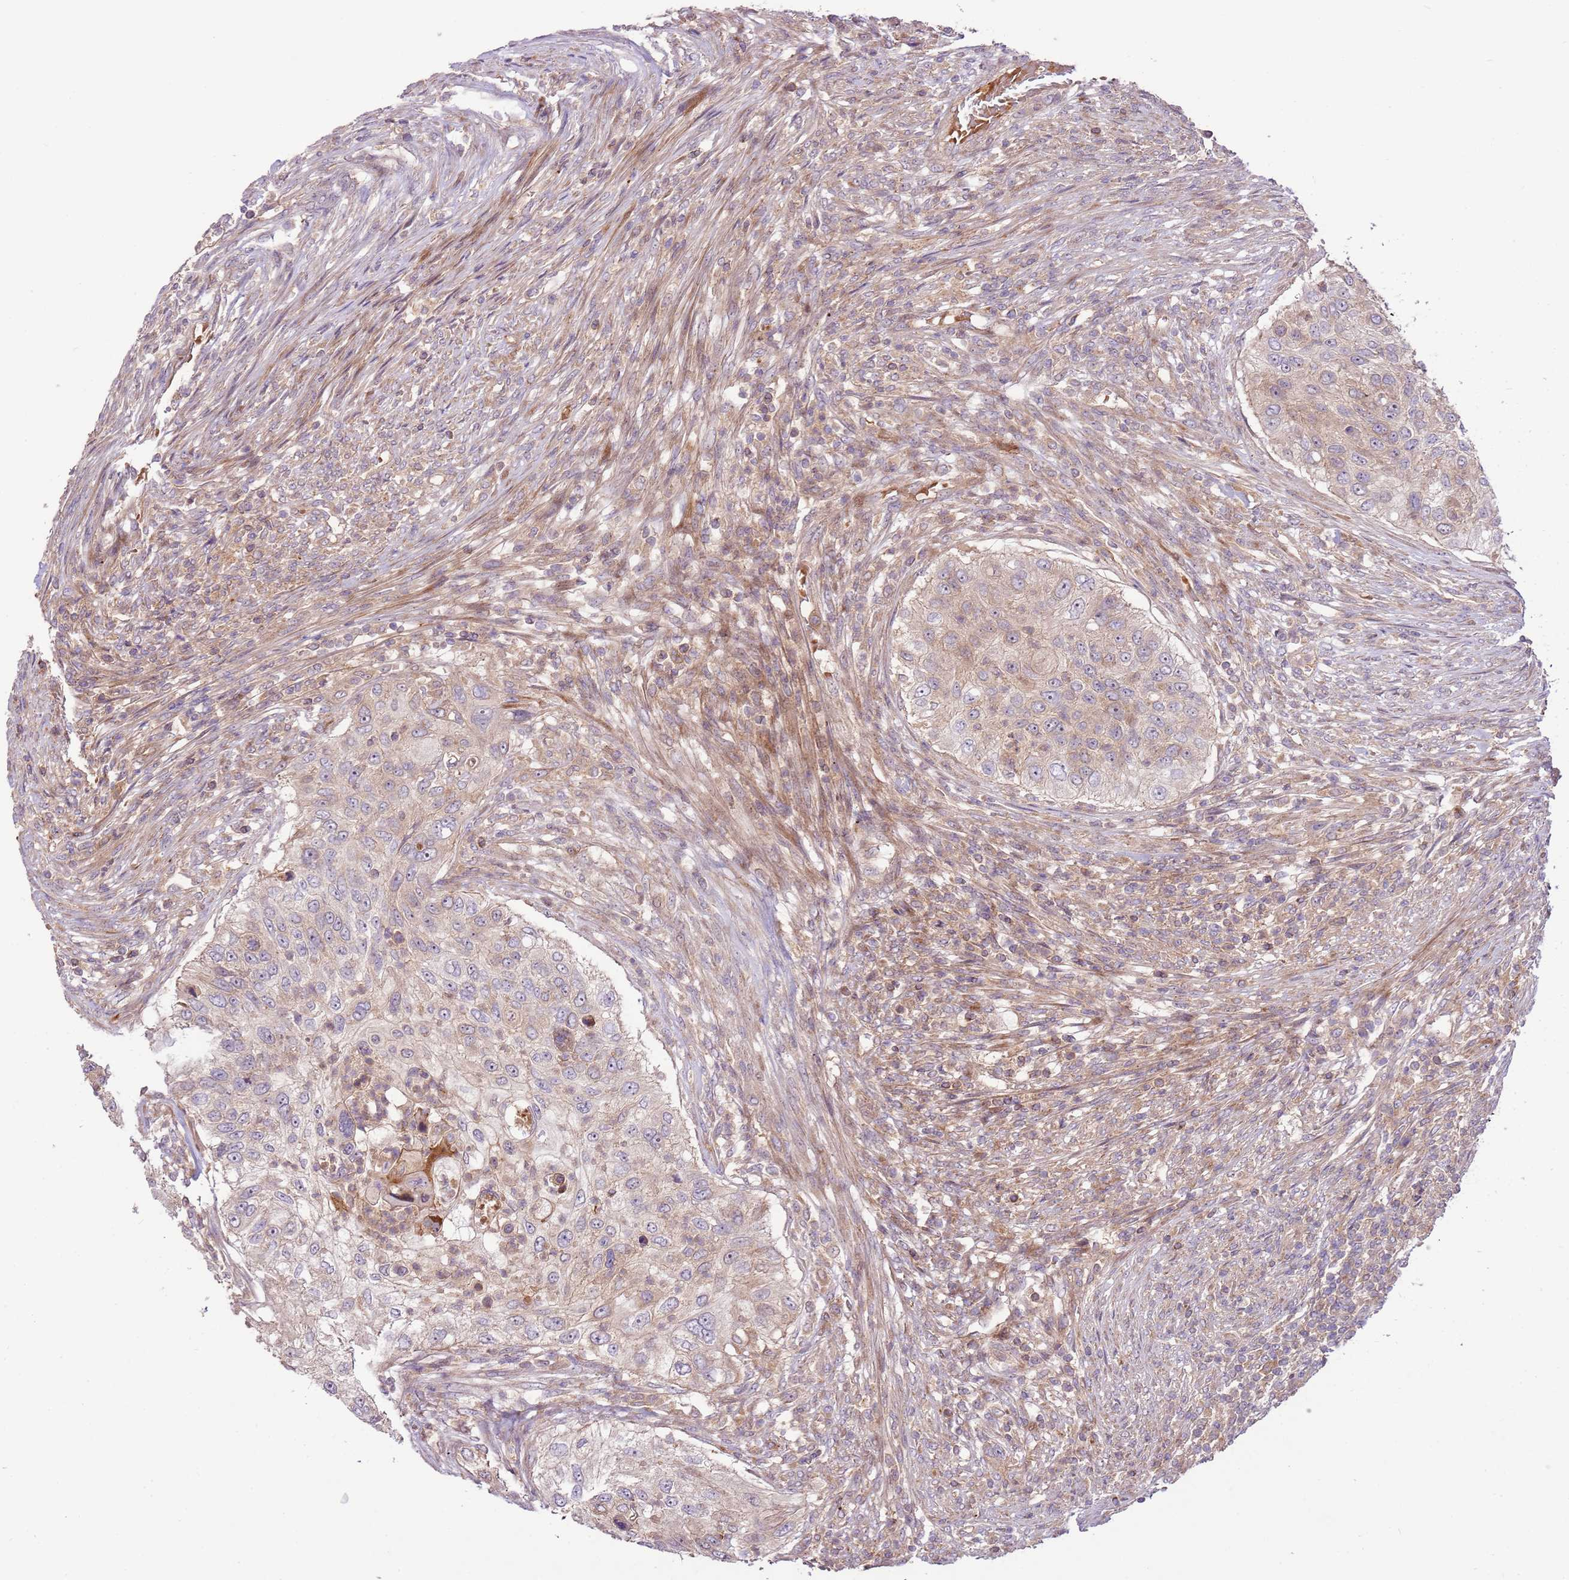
{"staining": {"intensity": "weak", "quantity": "<25%", "location": "cytoplasmic/membranous"}, "tissue": "urothelial cancer", "cell_type": "Tumor cells", "image_type": "cancer", "snomed": [{"axis": "morphology", "description": "Urothelial carcinoma, High grade"}, {"axis": "topography", "description": "Urinary bladder"}], "caption": "The image shows no staining of tumor cells in urothelial cancer.", "gene": "ZNF624", "patient": {"sex": "female", "age": 60}}